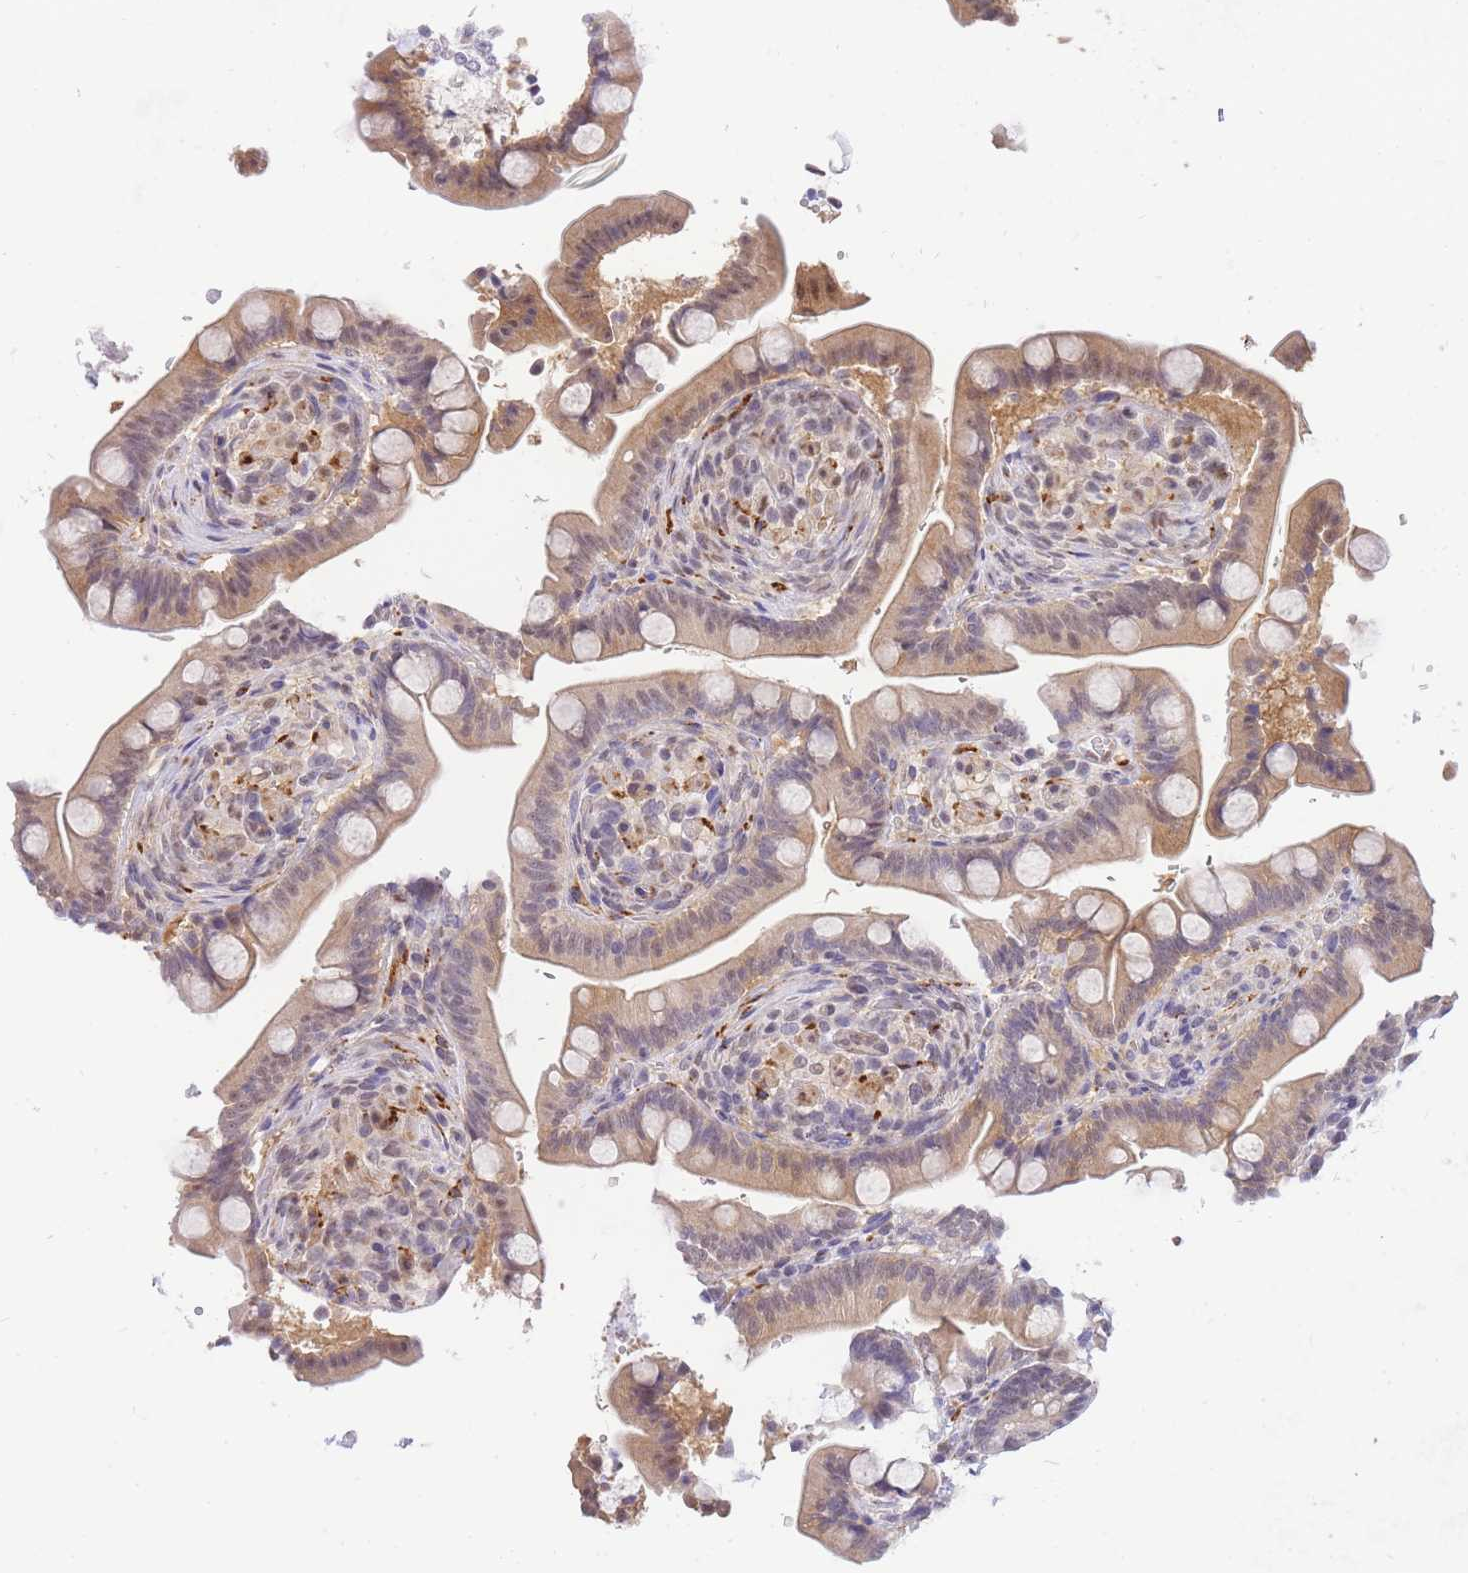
{"staining": {"intensity": "weak", "quantity": ">75%", "location": "cytoplasmic/membranous"}, "tissue": "colon", "cell_type": "Endothelial cells", "image_type": "normal", "snomed": [{"axis": "morphology", "description": "Normal tissue, NOS"}, {"axis": "topography", "description": "Smooth muscle"}, {"axis": "topography", "description": "Colon"}], "caption": "This micrograph shows IHC staining of unremarkable colon, with low weak cytoplasmic/membranous positivity in about >75% of endothelial cells.", "gene": "S100PBP", "patient": {"sex": "male", "age": 73}}